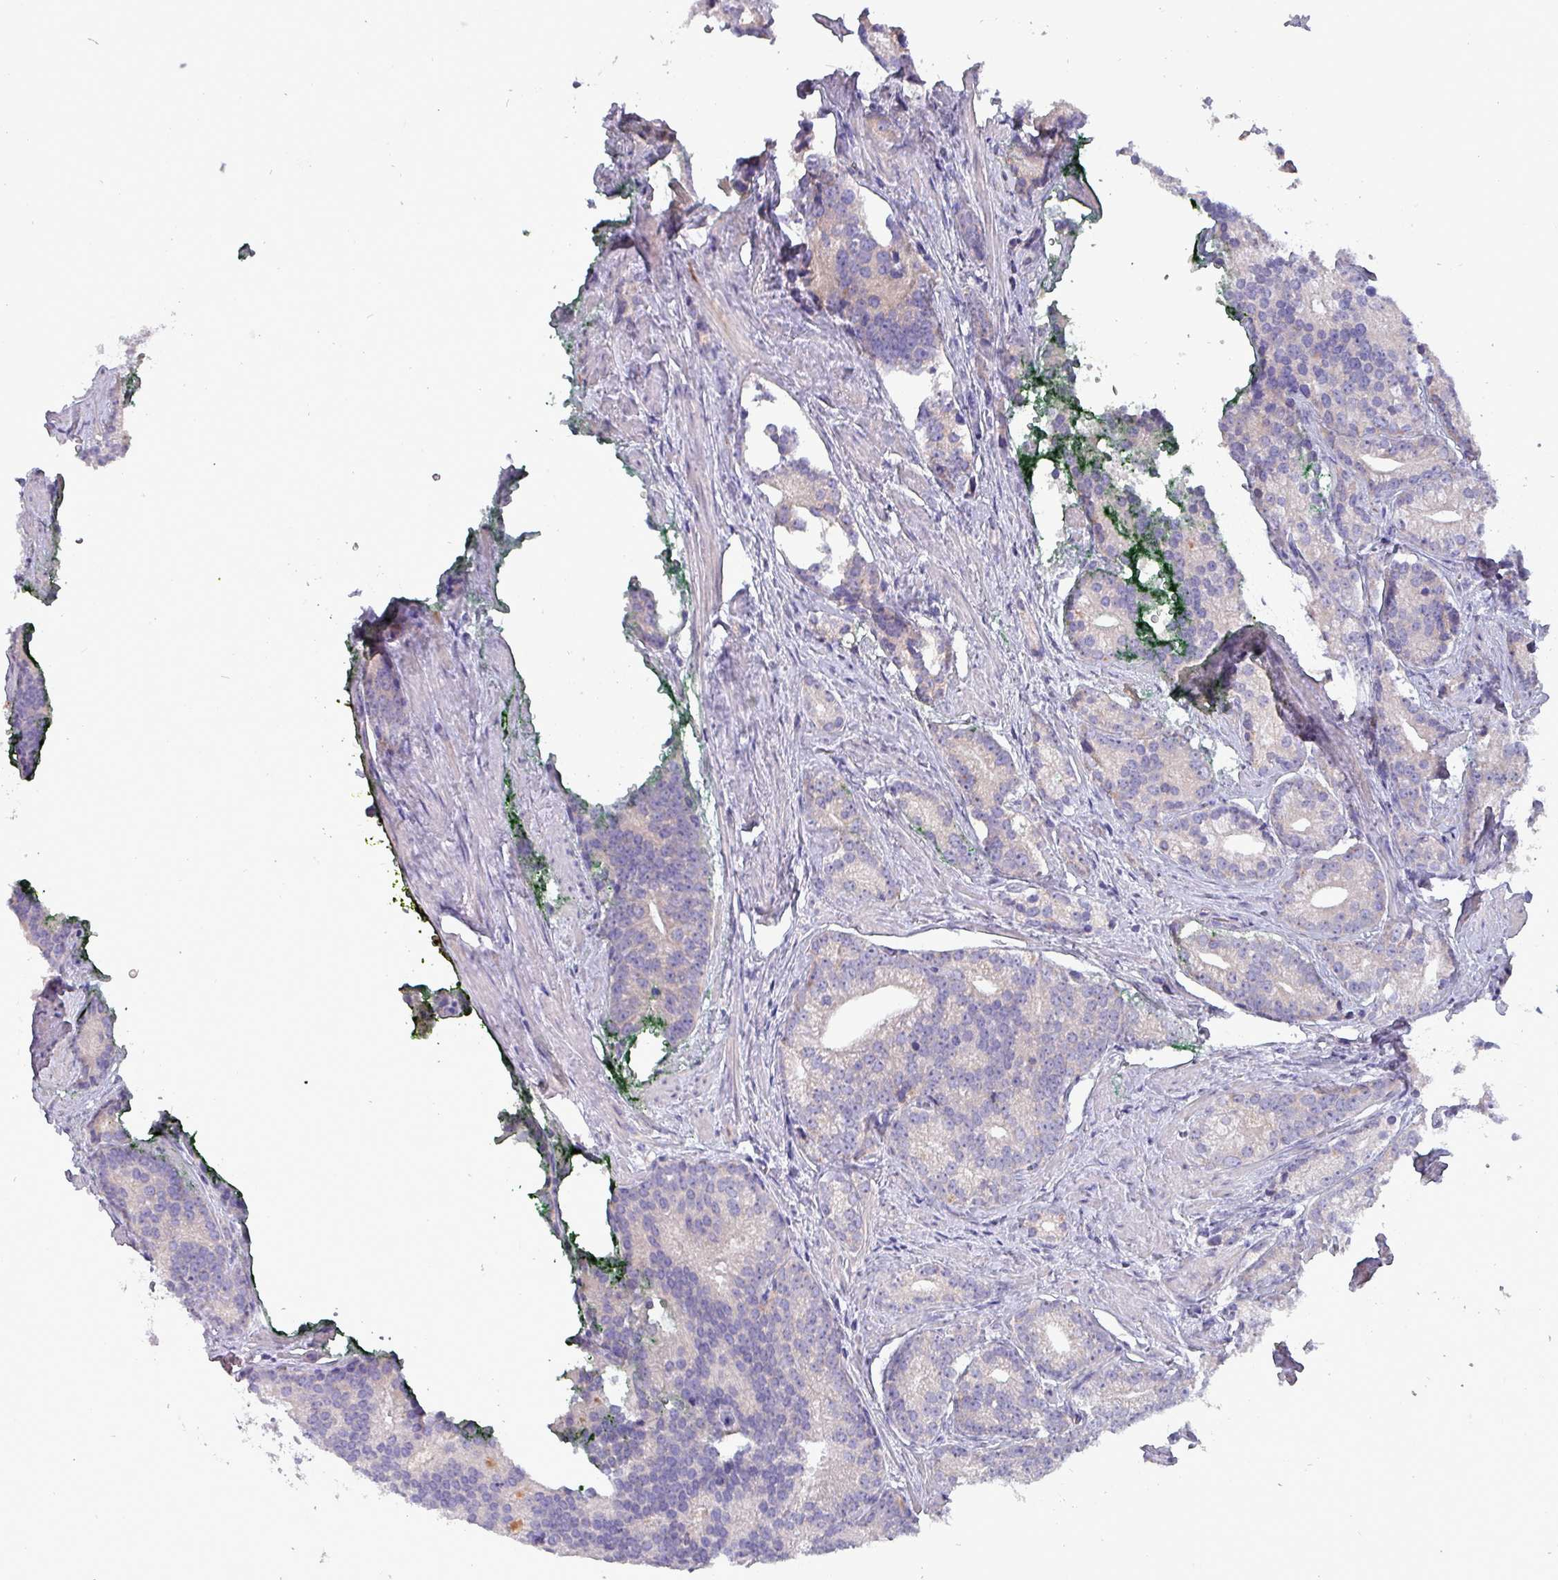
{"staining": {"intensity": "negative", "quantity": "none", "location": "none"}, "tissue": "prostate cancer", "cell_type": "Tumor cells", "image_type": "cancer", "snomed": [{"axis": "morphology", "description": "Adenocarcinoma, Low grade"}, {"axis": "topography", "description": "Prostate"}], "caption": "Prostate cancer stained for a protein using immunohistochemistry (IHC) reveals no expression tumor cells.", "gene": "HSD3B7", "patient": {"sex": "male", "age": 71}}